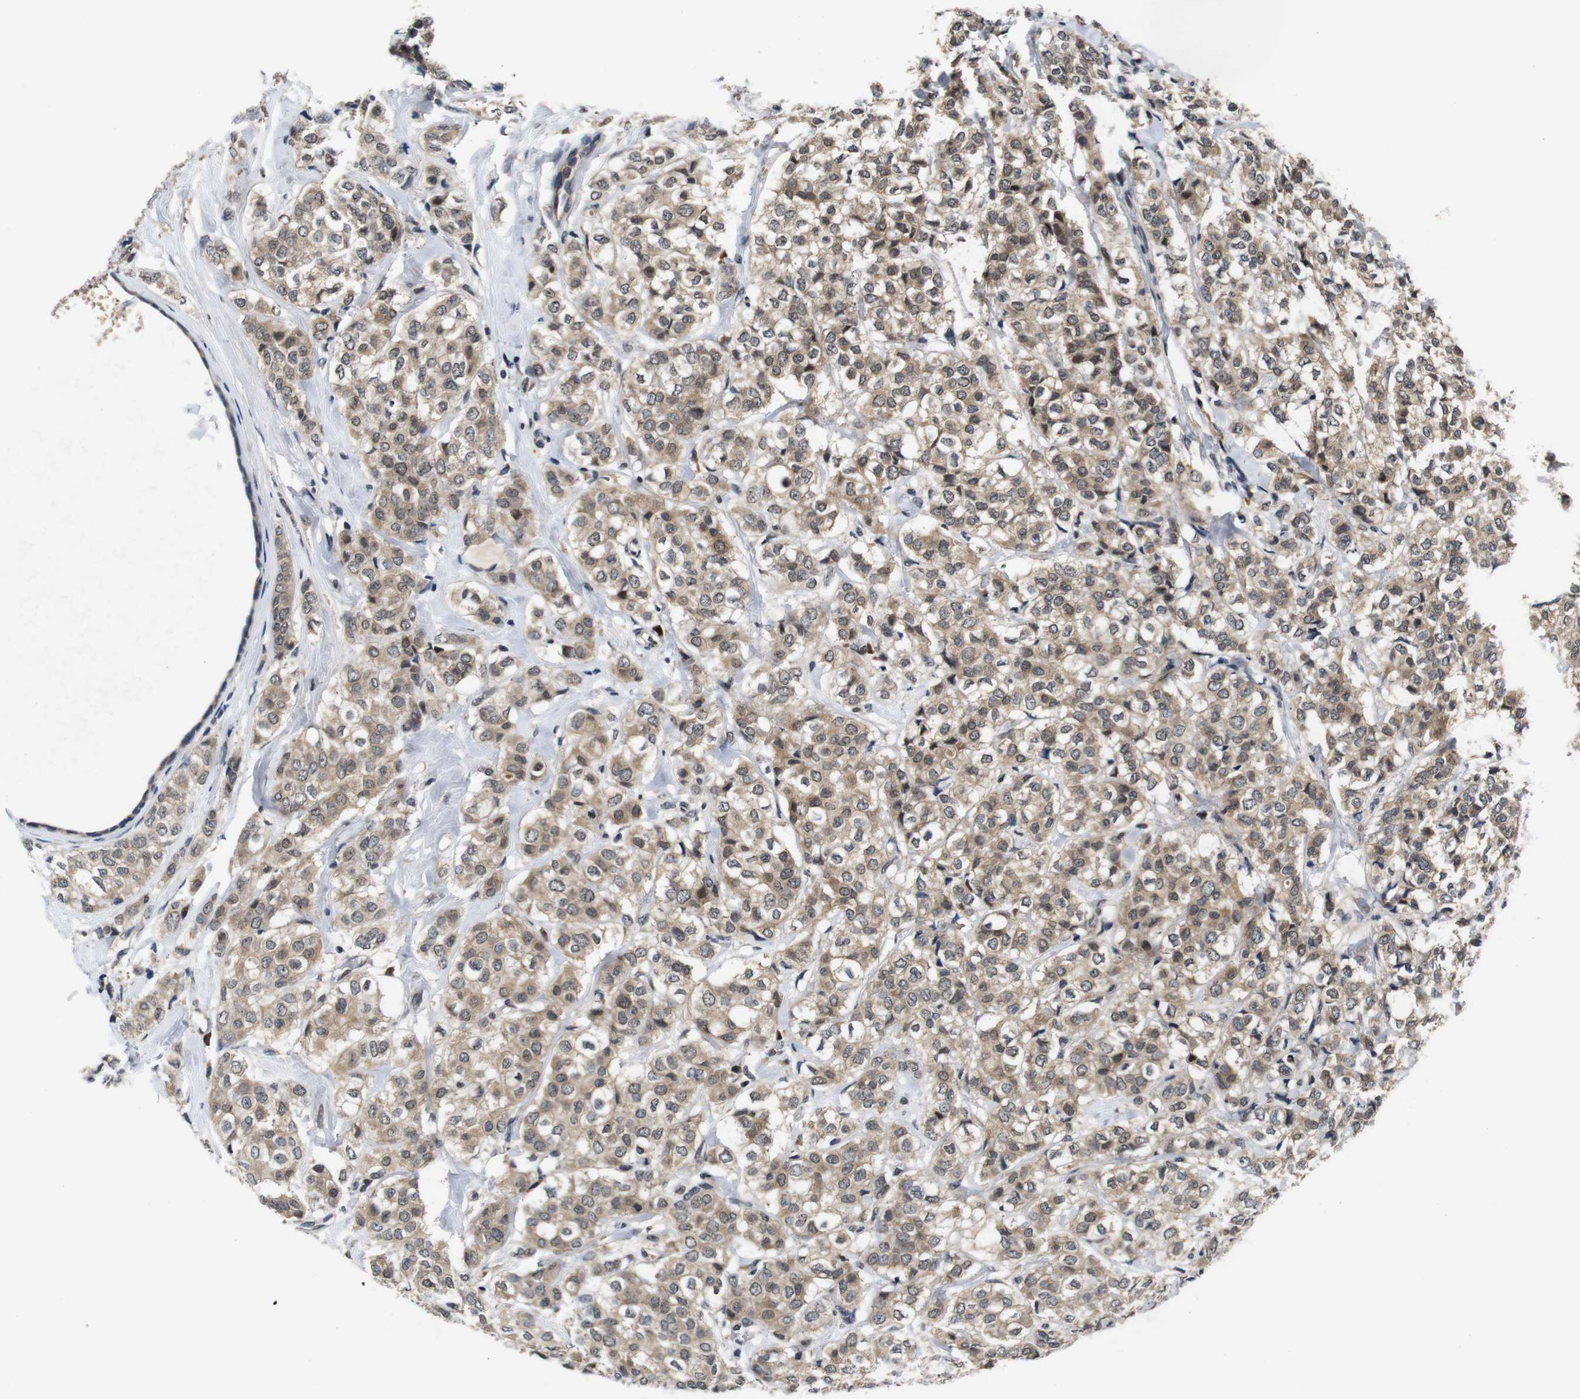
{"staining": {"intensity": "moderate", "quantity": ">75%", "location": "cytoplasmic/membranous"}, "tissue": "breast cancer", "cell_type": "Tumor cells", "image_type": "cancer", "snomed": [{"axis": "morphology", "description": "Lobular carcinoma"}, {"axis": "topography", "description": "Breast"}], "caption": "Breast cancer stained for a protein (brown) reveals moderate cytoplasmic/membranous positive staining in about >75% of tumor cells.", "gene": "ZBTB46", "patient": {"sex": "female", "age": 60}}